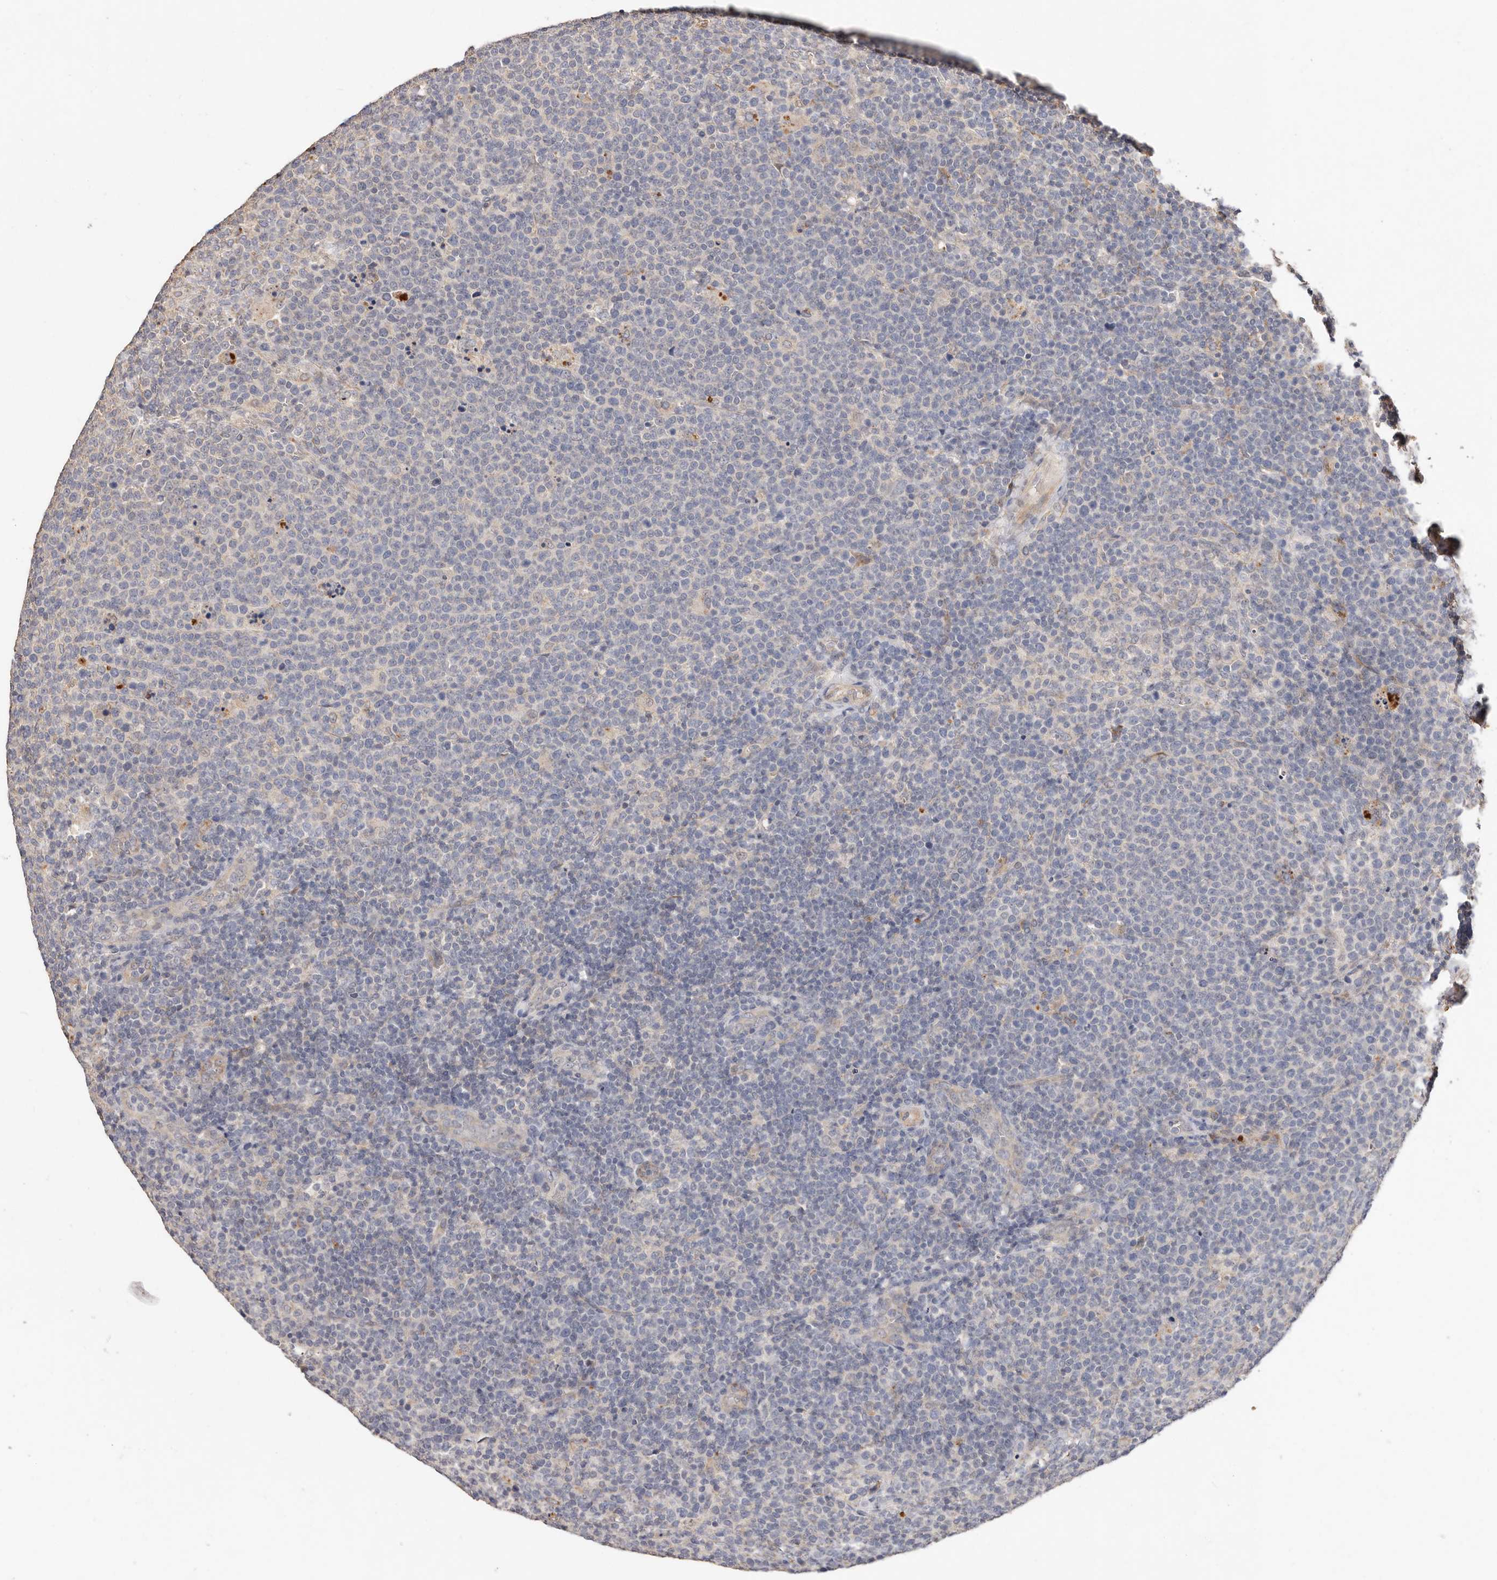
{"staining": {"intensity": "negative", "quantity": "none", "location": "none"}, "tissue": "lymphoma", "cell_type": "Tumor cells", "image_type": "cancer", "snomed": [{"axis": "morphology", "description": "Malignant lymphoma, non-Hodgkin's type, High grade"}, {"axis": "topography", "description": "Lymph node"}], "caption": "Immunohistochemistry (IHC) of lymphoma exhibits no expression in tumor cells.", "gene": "THBS3", "patient": {"sex": "male", "age": 61}}